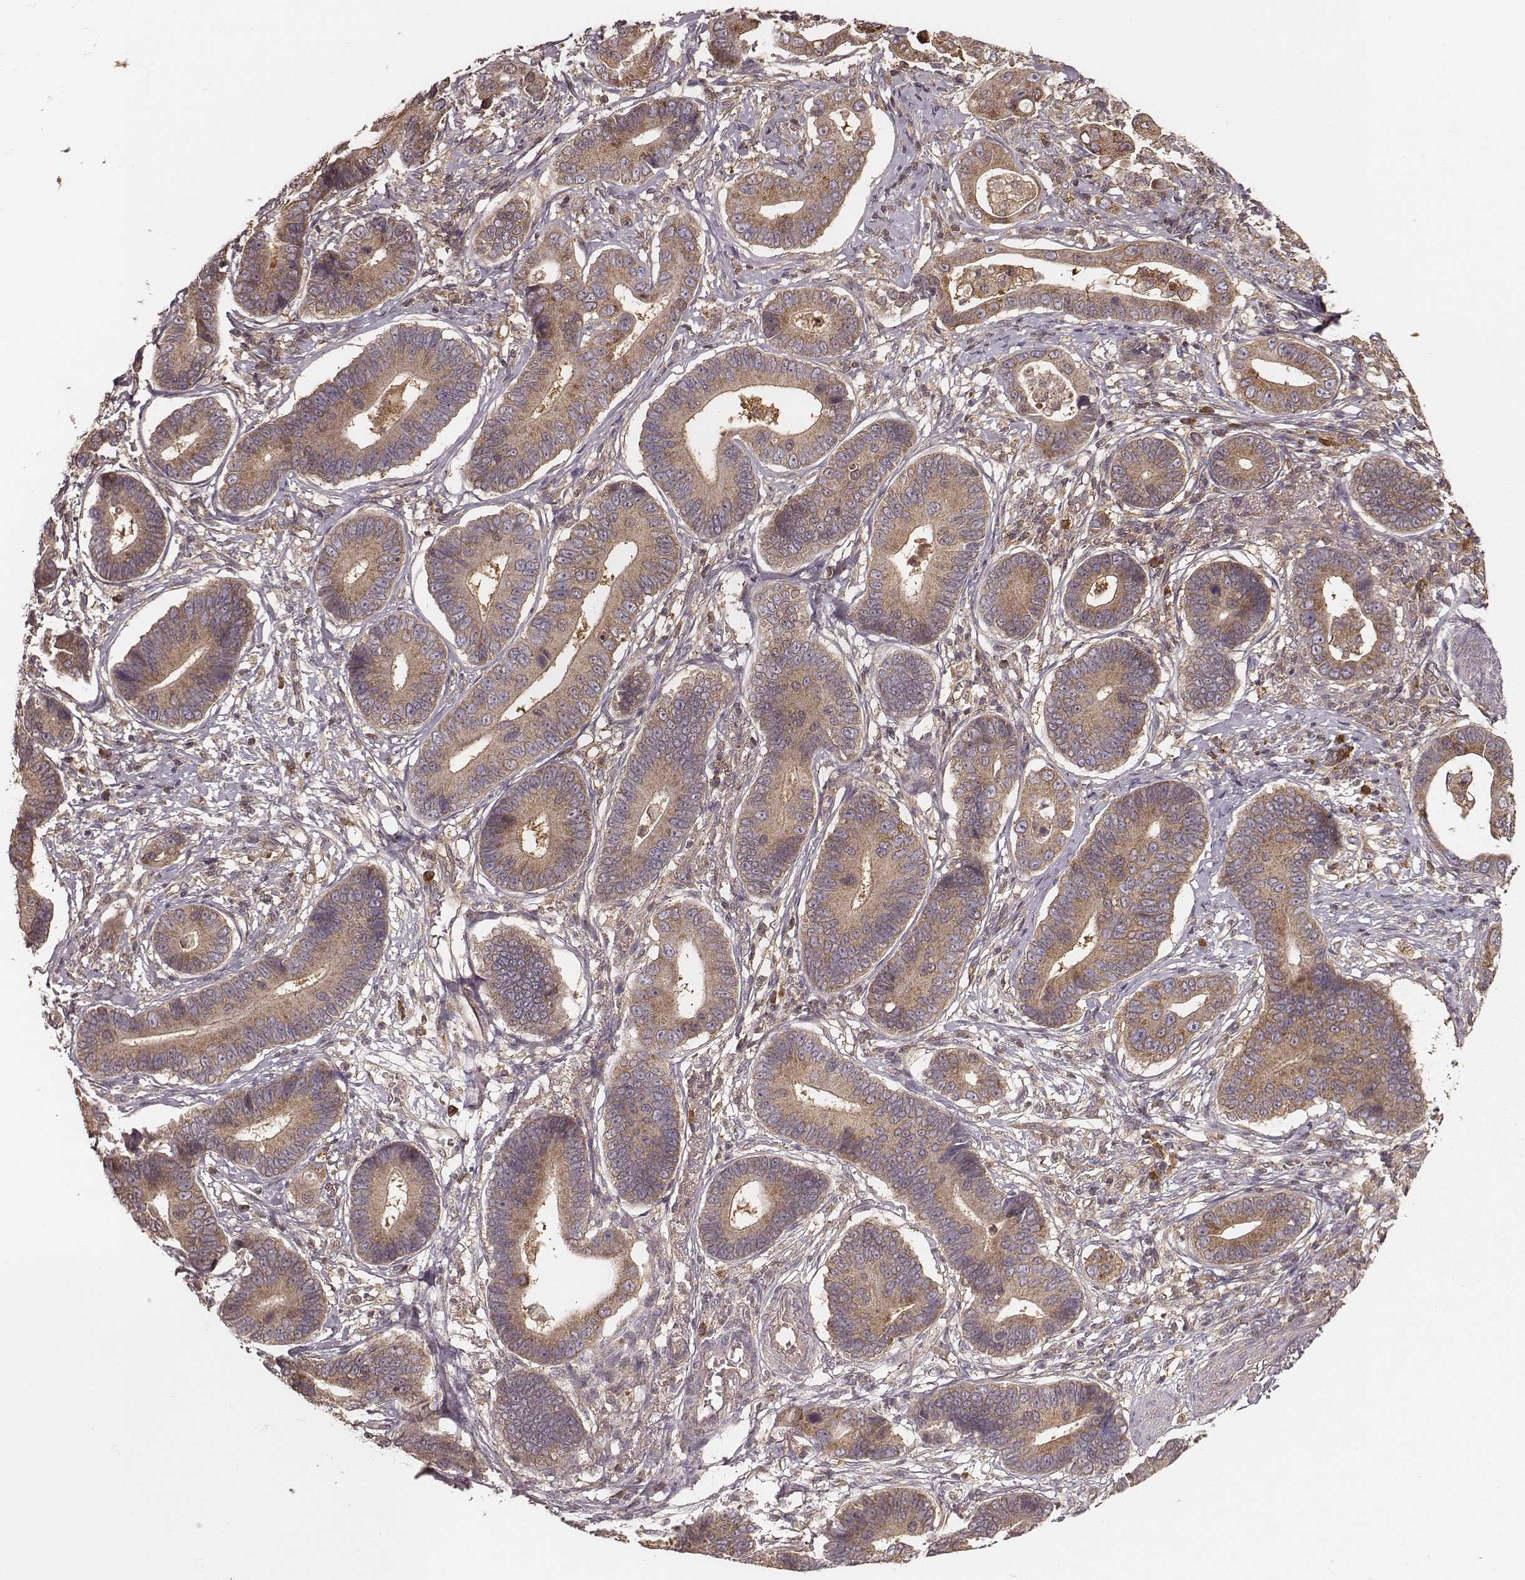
{"staining": {"intensity": "moderate", "quantity": ">75%", "location": "cytoplasmic/membranous"}, "tissue": "stomach cancer", "cell_type": "Tumor cells", "image_type": "cancer", "snomed": [{"axis": "morphology", "description": "Adenocarcinoma, NOS"}, {"axis": "topography", "description": "Stomach"}], "caption": "There is medium levels of moderate cytoplasmic/membranous expression in tumor cells of adenocarcinoma (stomach), as demonstrated by immunohistochemical staining (brown color).", "gene": "CARS1", "patient": {"sex": "male", "age": 84}}